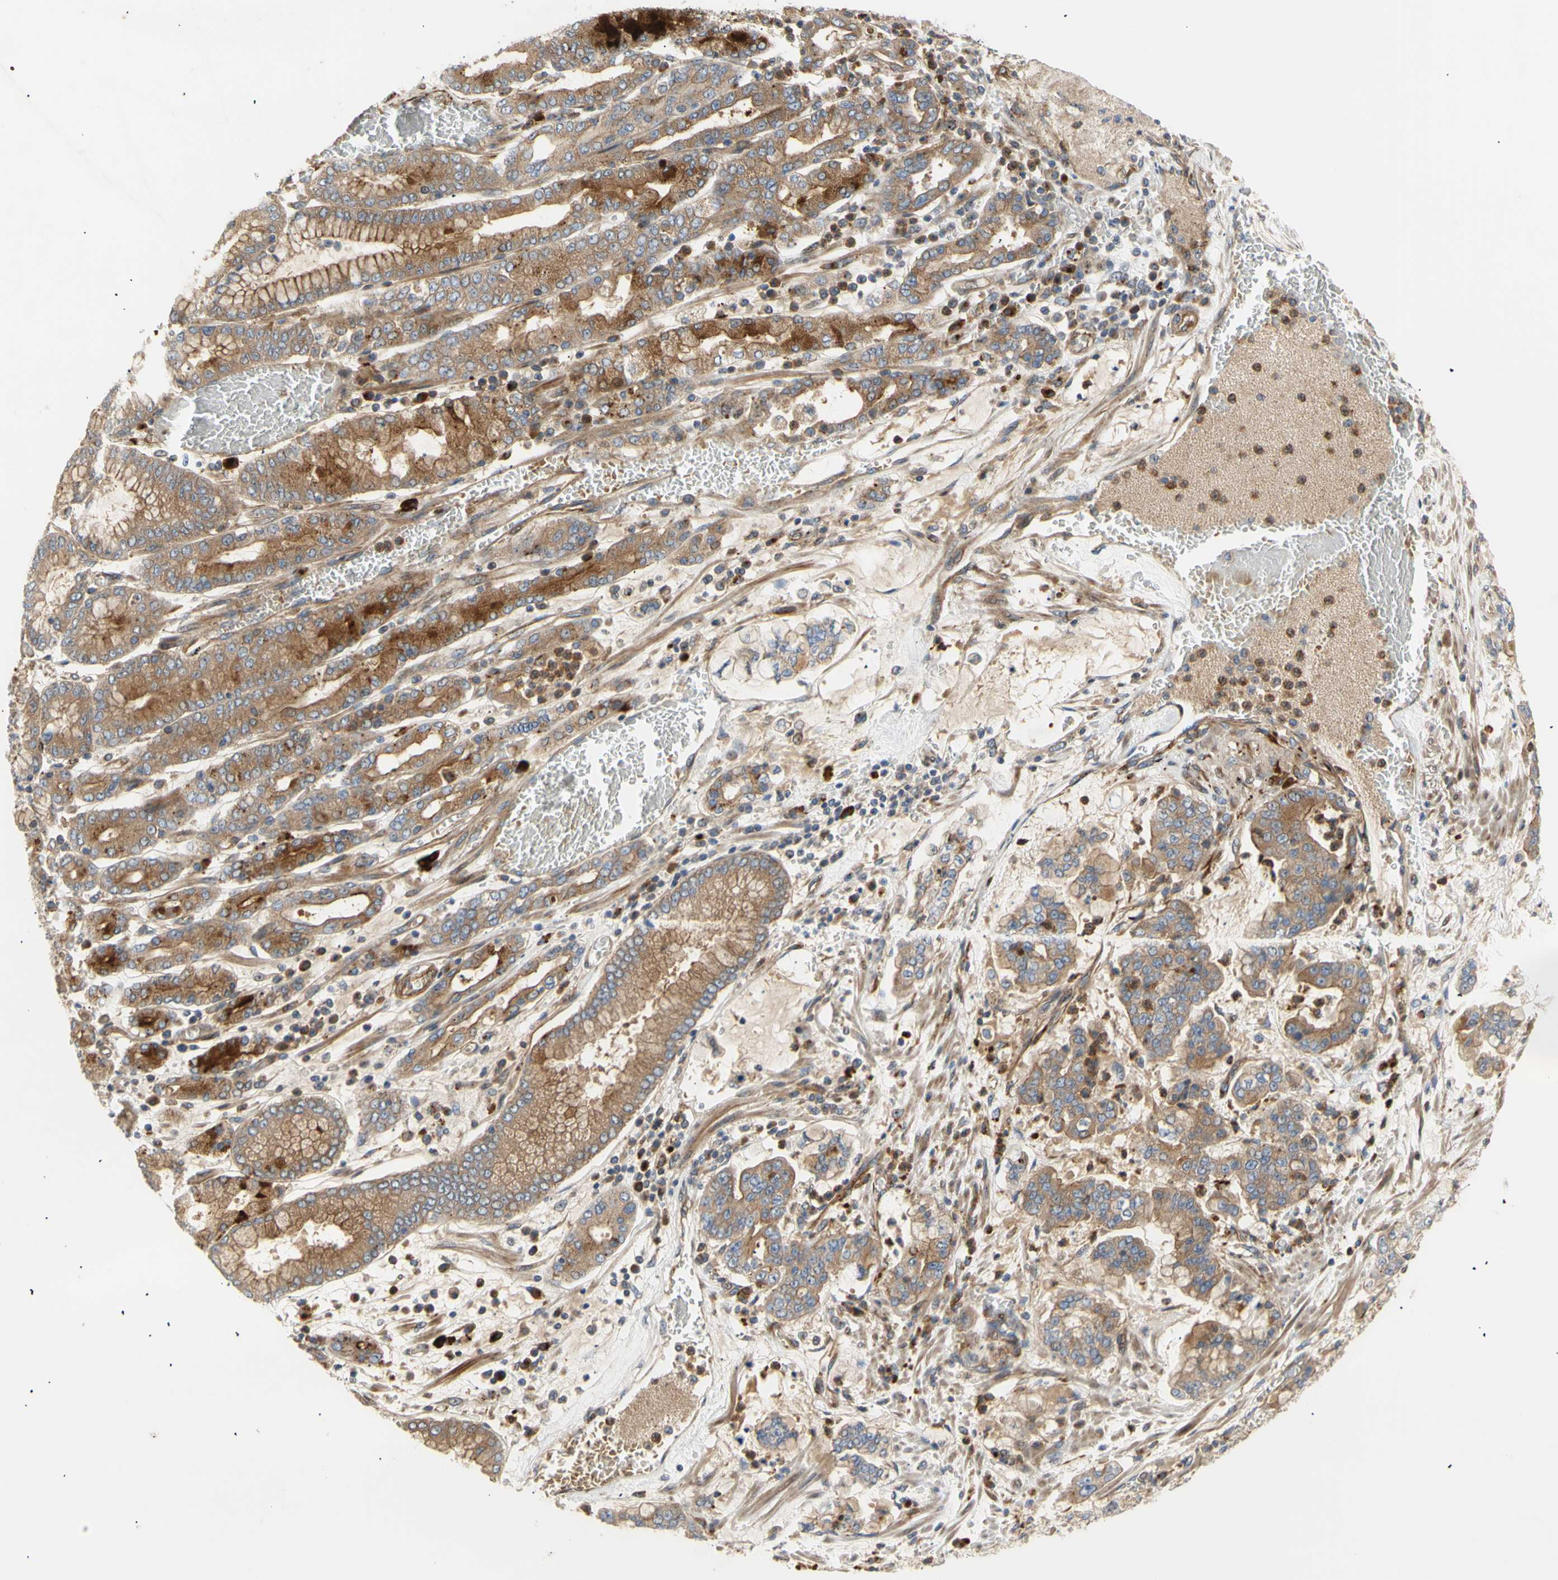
{"staining": {"intensity": "strong", "quantity": "<25%", "location": "cytoplasmic/membranous"}, "tissue": "stomach cancer", "cell_type": "Tumor cells", "image_type": "cancer", "snomed": [{"axis": "morphology", "description": "Normal tissue, NOS"}, {"axis": "morphology", "description": "Adenocarcinoma, NOS"}, {"axis": "topography", "description": "Stomach, upper"}, {"axis": "topography", "description": "Stomach"}], "caption": "Tumor cells reveal strong cytoplasmic/membranous expression in approximately <25% of cells in stomach adenocarcinoma.", "gene": "TUBG2", "patient": {"sex": "male", "age": 76}}